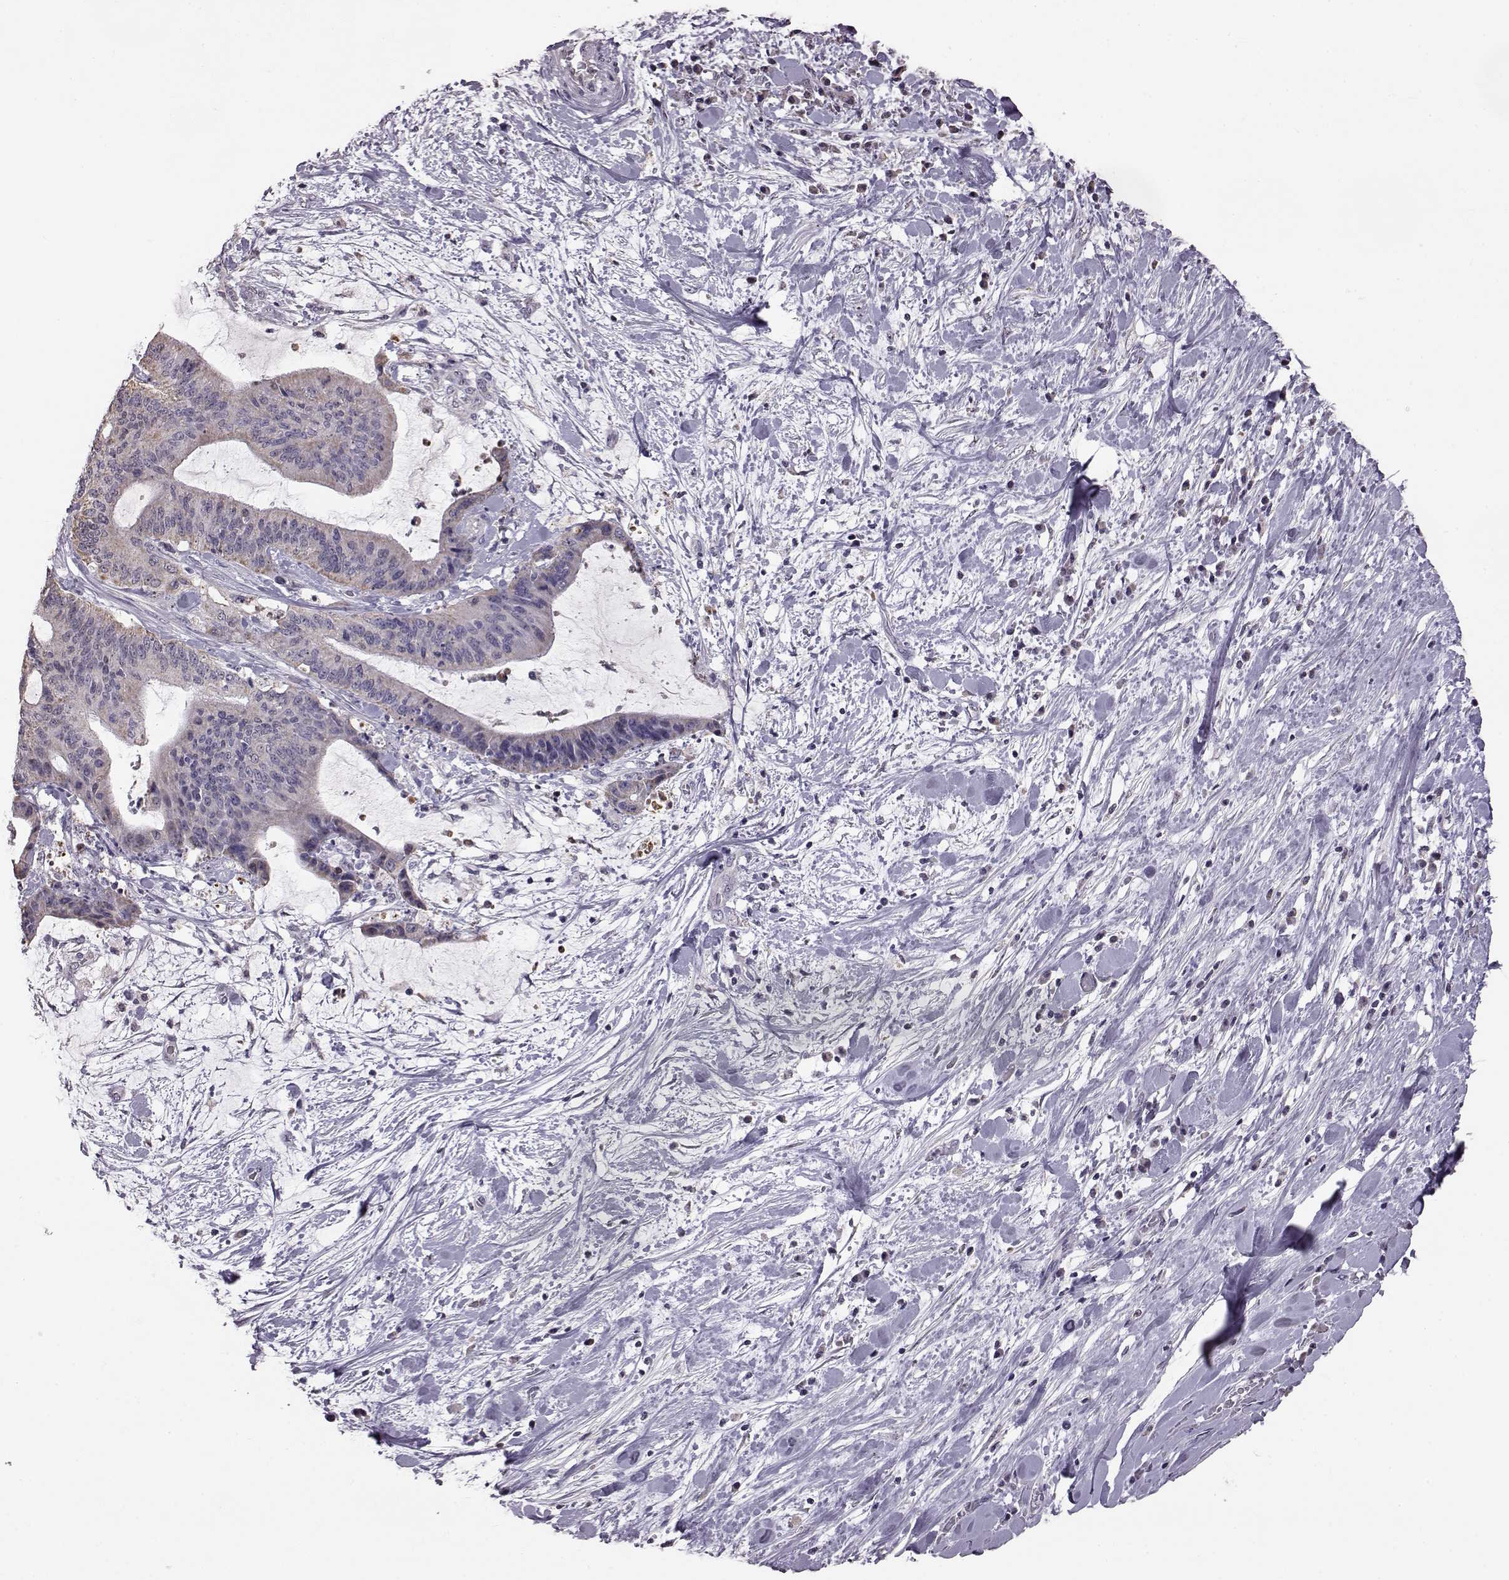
{"staining": {"intensity": "weak", "quantity": "<25%", "location": "cytoplasmic/membranous"}, "tissue": "liver cancer", "cell_type": "Tumor cells", "image_type": "cancer", "snomed": [{"axis": "morphology", "description": "Cholangiocarcinoma"}, {"axis": "topography", "description": "Liver"}], "caption": "IHC image of neoplastic tissue: human liver cholangiocarcinoma stained with DAB (3,3'-diaminobenzidine) reveals no significant protein staining in tumor cells.", "gene": "ALDH3A1", "patient": {"sex": "female", "age": 73}}